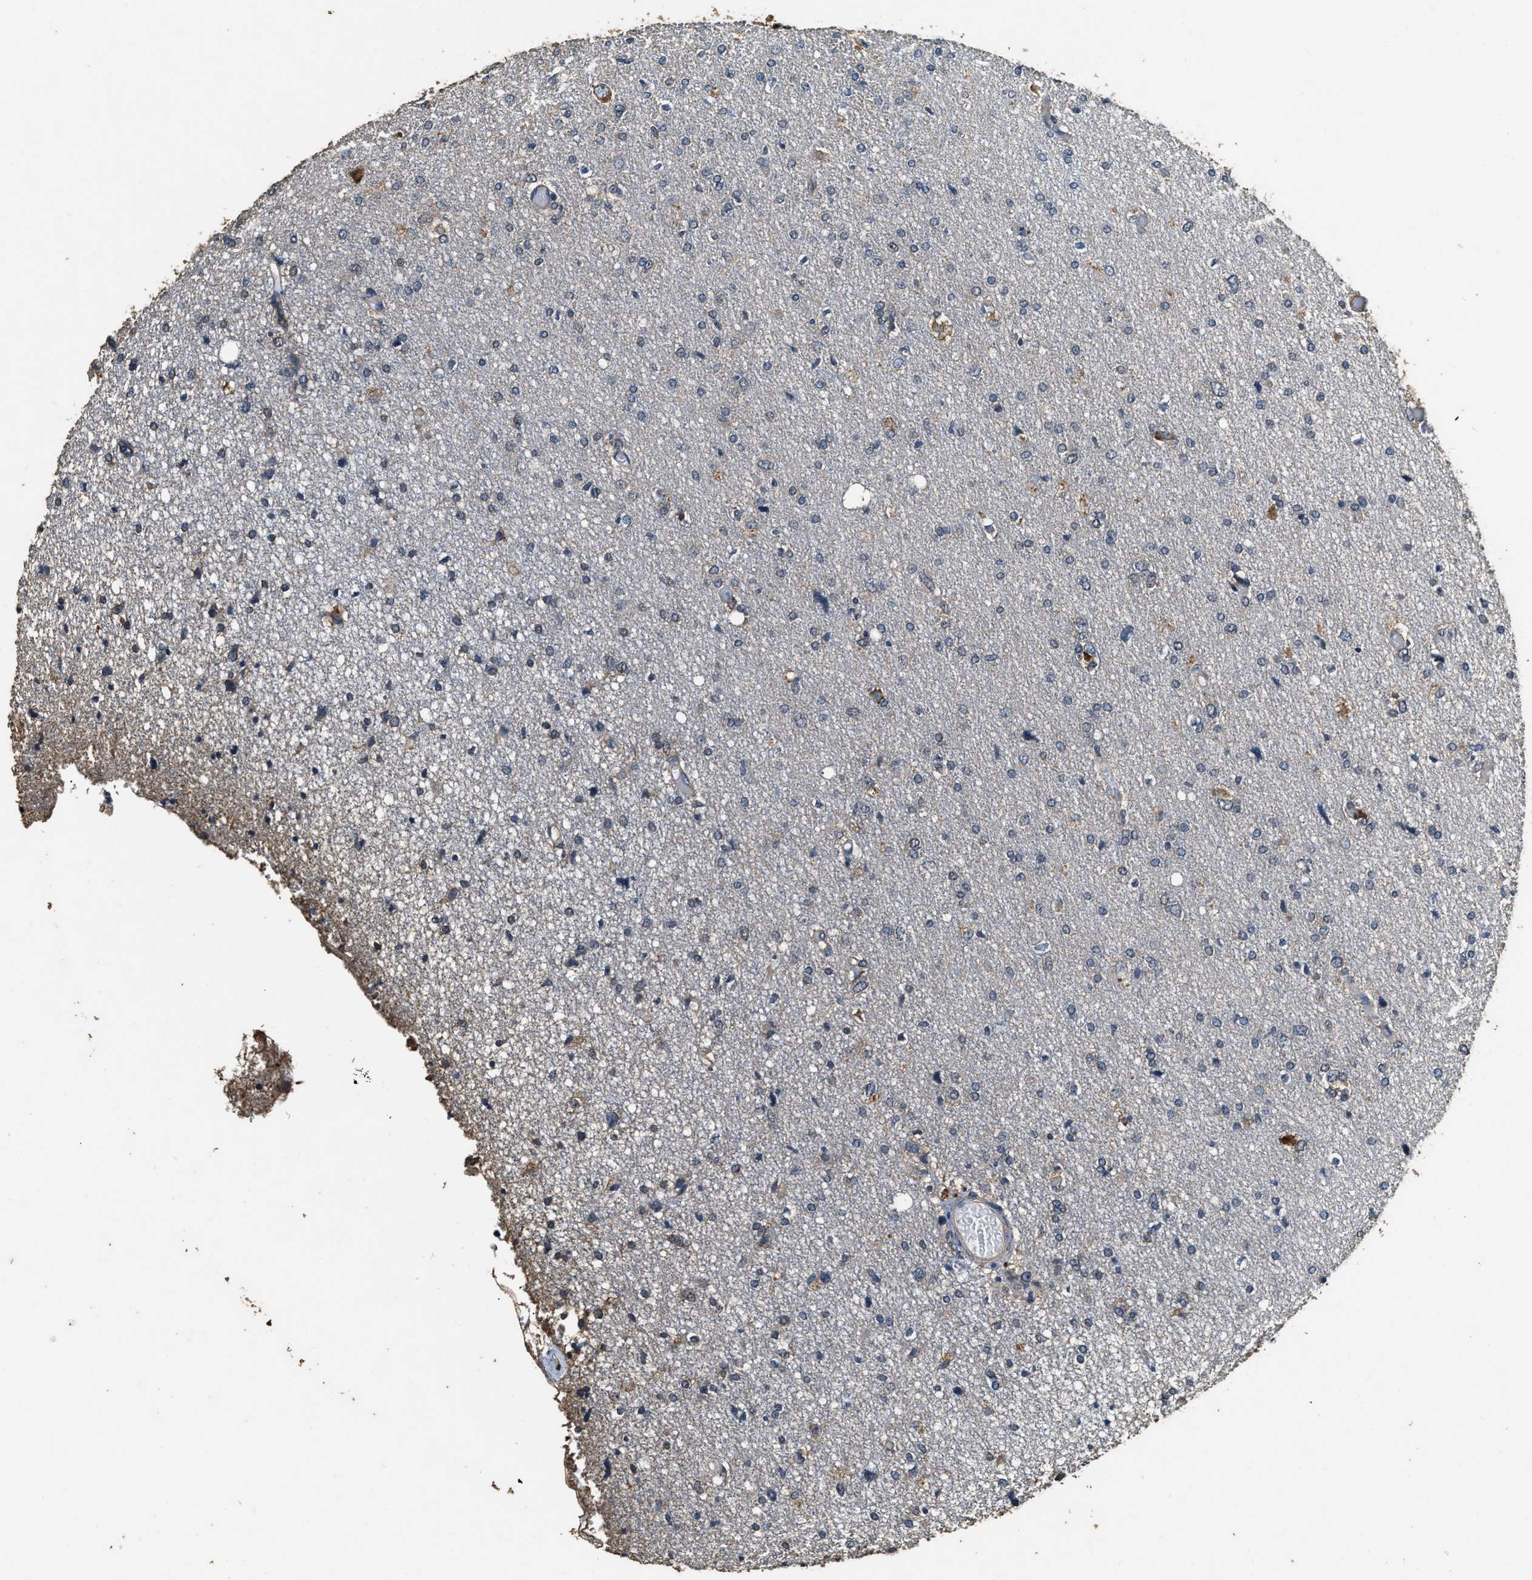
{"staining": {"intensity": "weak", "quantity": "<25%", "location": "cytoplasmic/membranous"}, "tissue": "glioma", "cell_type": "Tumor cells", "image_type": "cancer", "snomed": [{"axis": "morphology", "description": "Glioma, malignant, High grade"}, {"axis": "topography", "description": "Brain"}], "caption": "An immunohistochemistry image of glioma is shown. There is no staining in tumor cells of glioma. (DAB immunohistochemistry, high magnification).", "gene": "MIB1", "patient": {"sex": "female", "age": 59}}